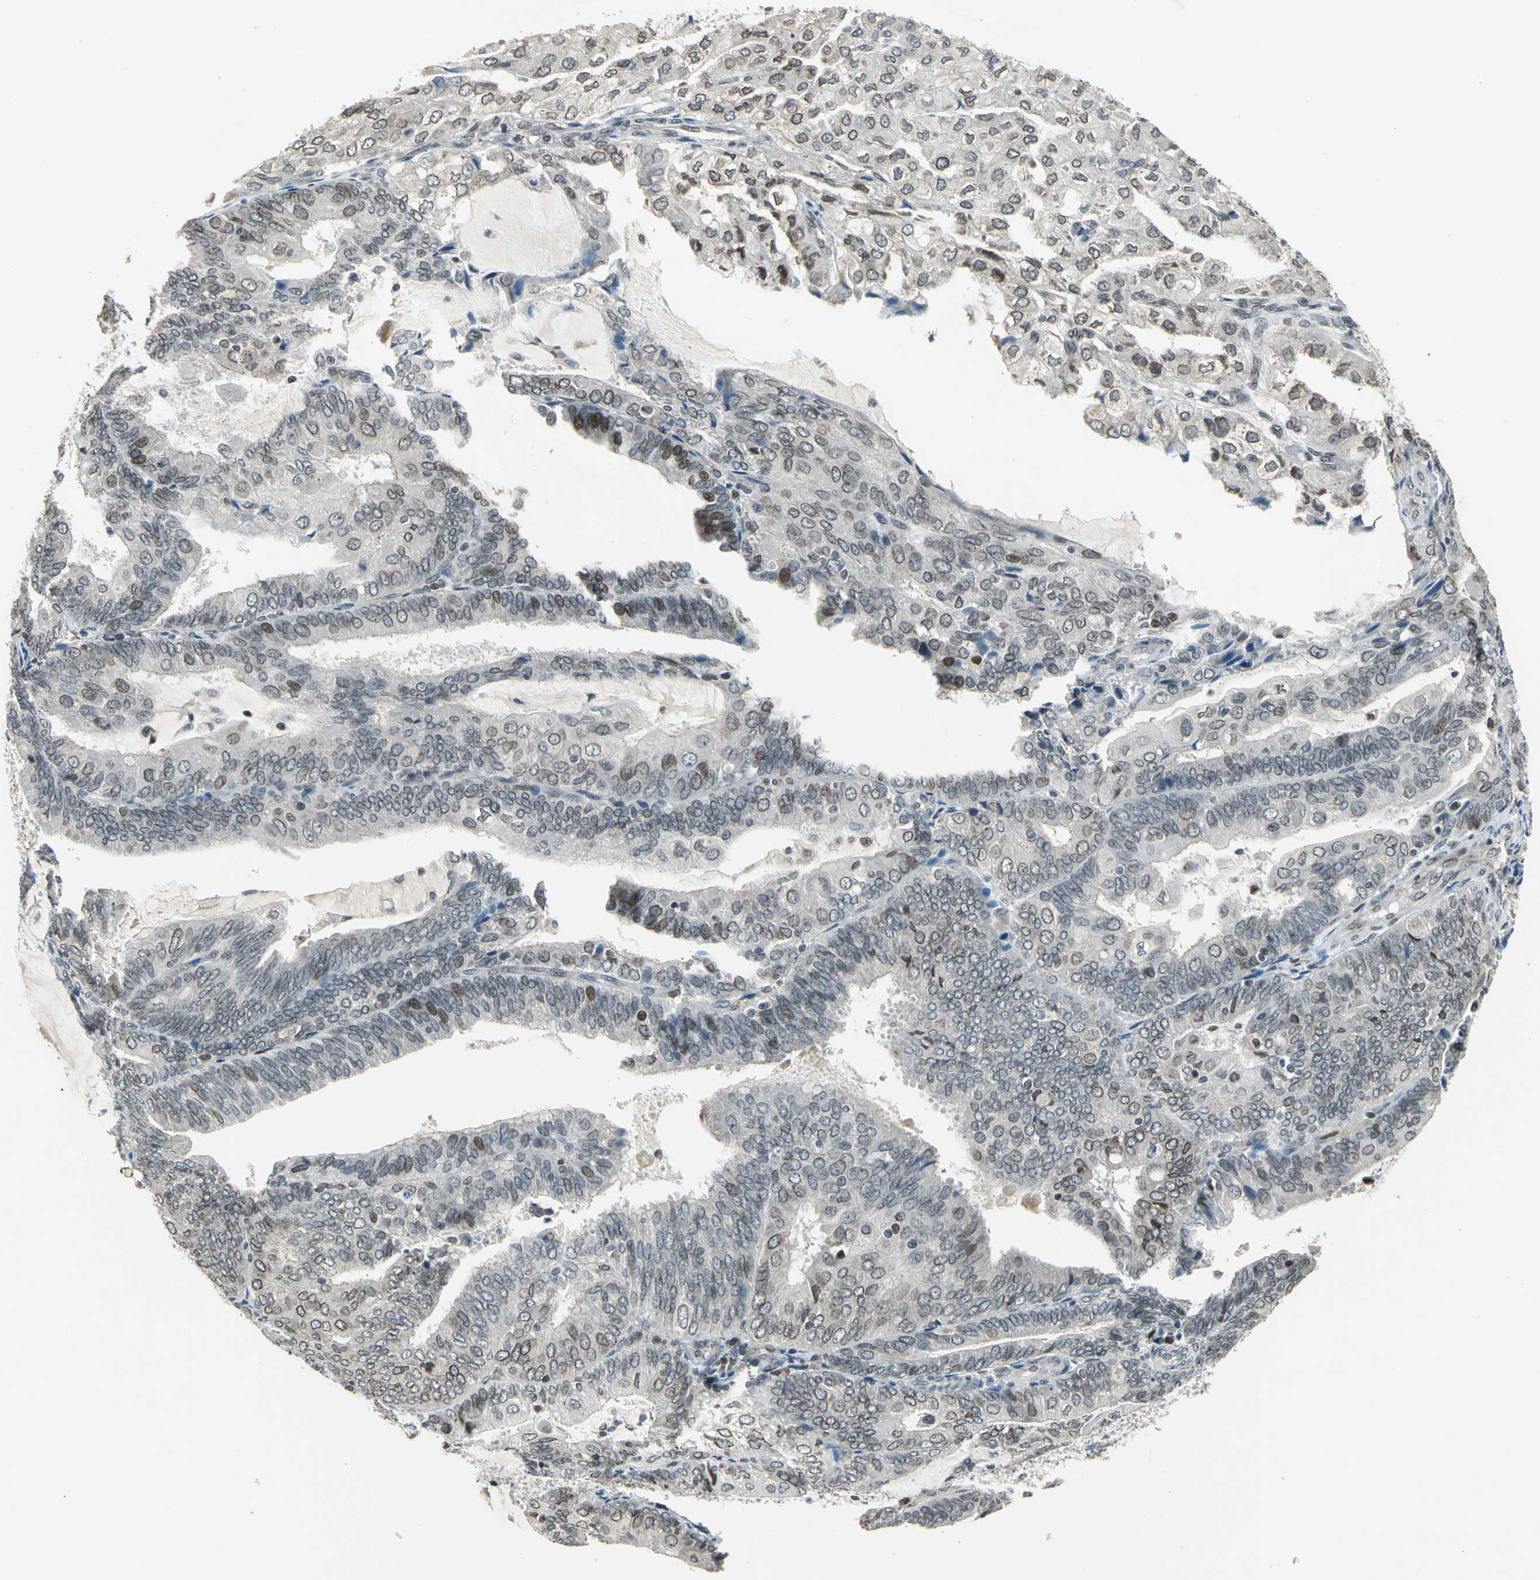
{"staining": {"intensity": "moderate", "quantity": "25%-75%", "location": "cytoplasmic/membranous,nuclear"}, "tissue": "endometrial cancer", "cell_type": "Tumor cells", "image_type": "cancer", "snomed": [{"axis": "morphology", "description": "Adenocarcinoma, NOS"}, {"axis": "topography", "description": "Endometrium"}], "caption": "Brown immunohistochemical staining in adenocarcinoma (endometrial) displays moderate cytoplasmic/membranous and nuclear expression in about 25%-75% of tumor cells.", "gene": "BRIP1", "patient": {"sex": "female", "age": 81}}